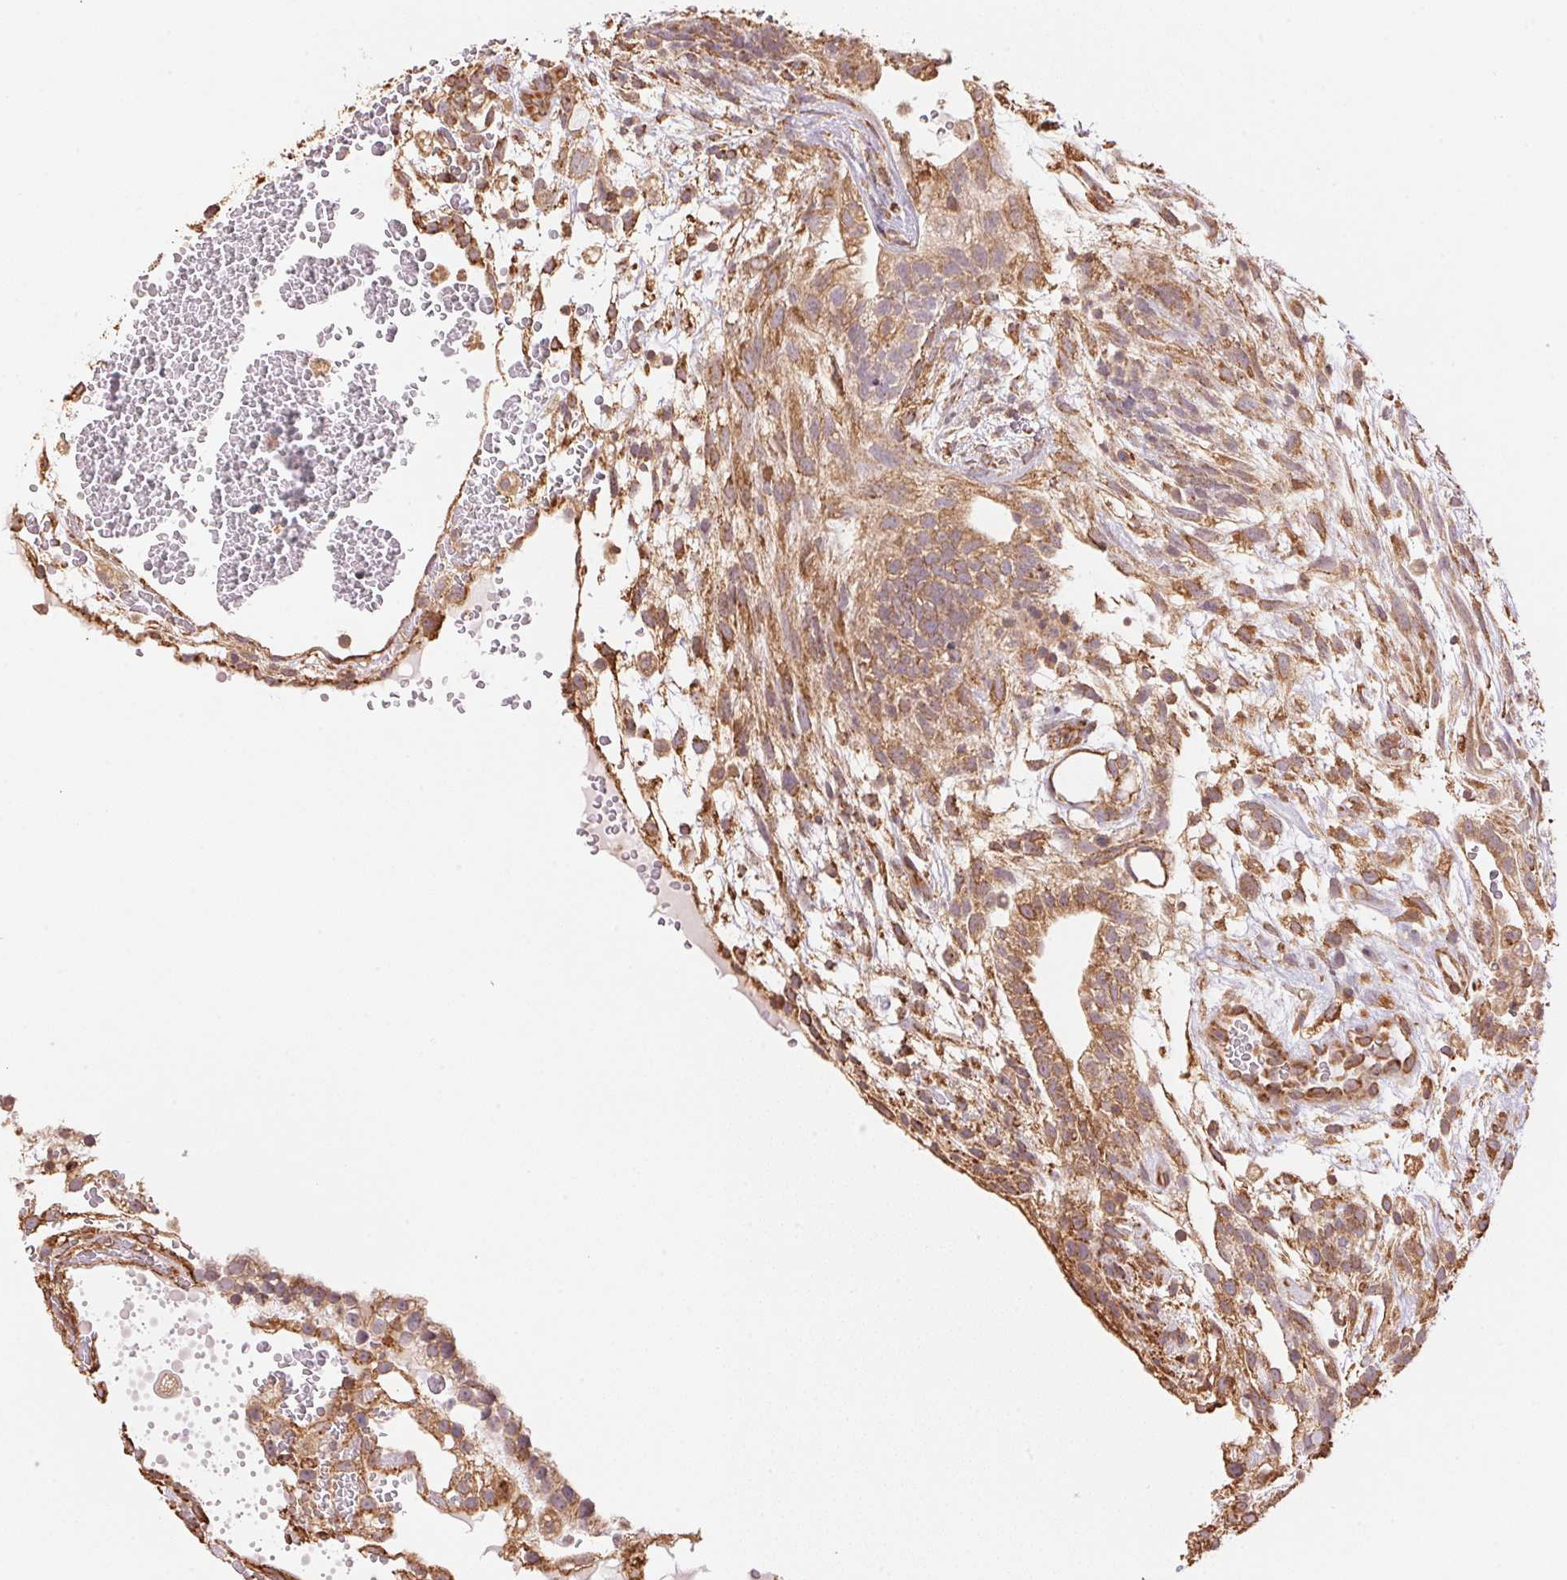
{"staining": {"intensity": "moderate", "quantity": ">75%", "location": "cytoplasmic/membranous"}, "tissue": "testis cancer", "cell_type": "Tumor cells", "image_type": "cancer", "snomed": [{"axis": "morphology", "description": "Normal tissue, NOS"}, {"axis": "morphology", "description": "Carcinoma, Embryonal, NOS"}, {"axis": "topography", "description": "Testis"}], "caption": "Moderate cytoplasmic/membranous staining for a protein is present in approximately >75% of tumor cells of embryonal carcinoma (testis) using immunohistochemistry (IHC).", "gene": "C6orf163", "patient": {"sex": "male", "age": 32}}